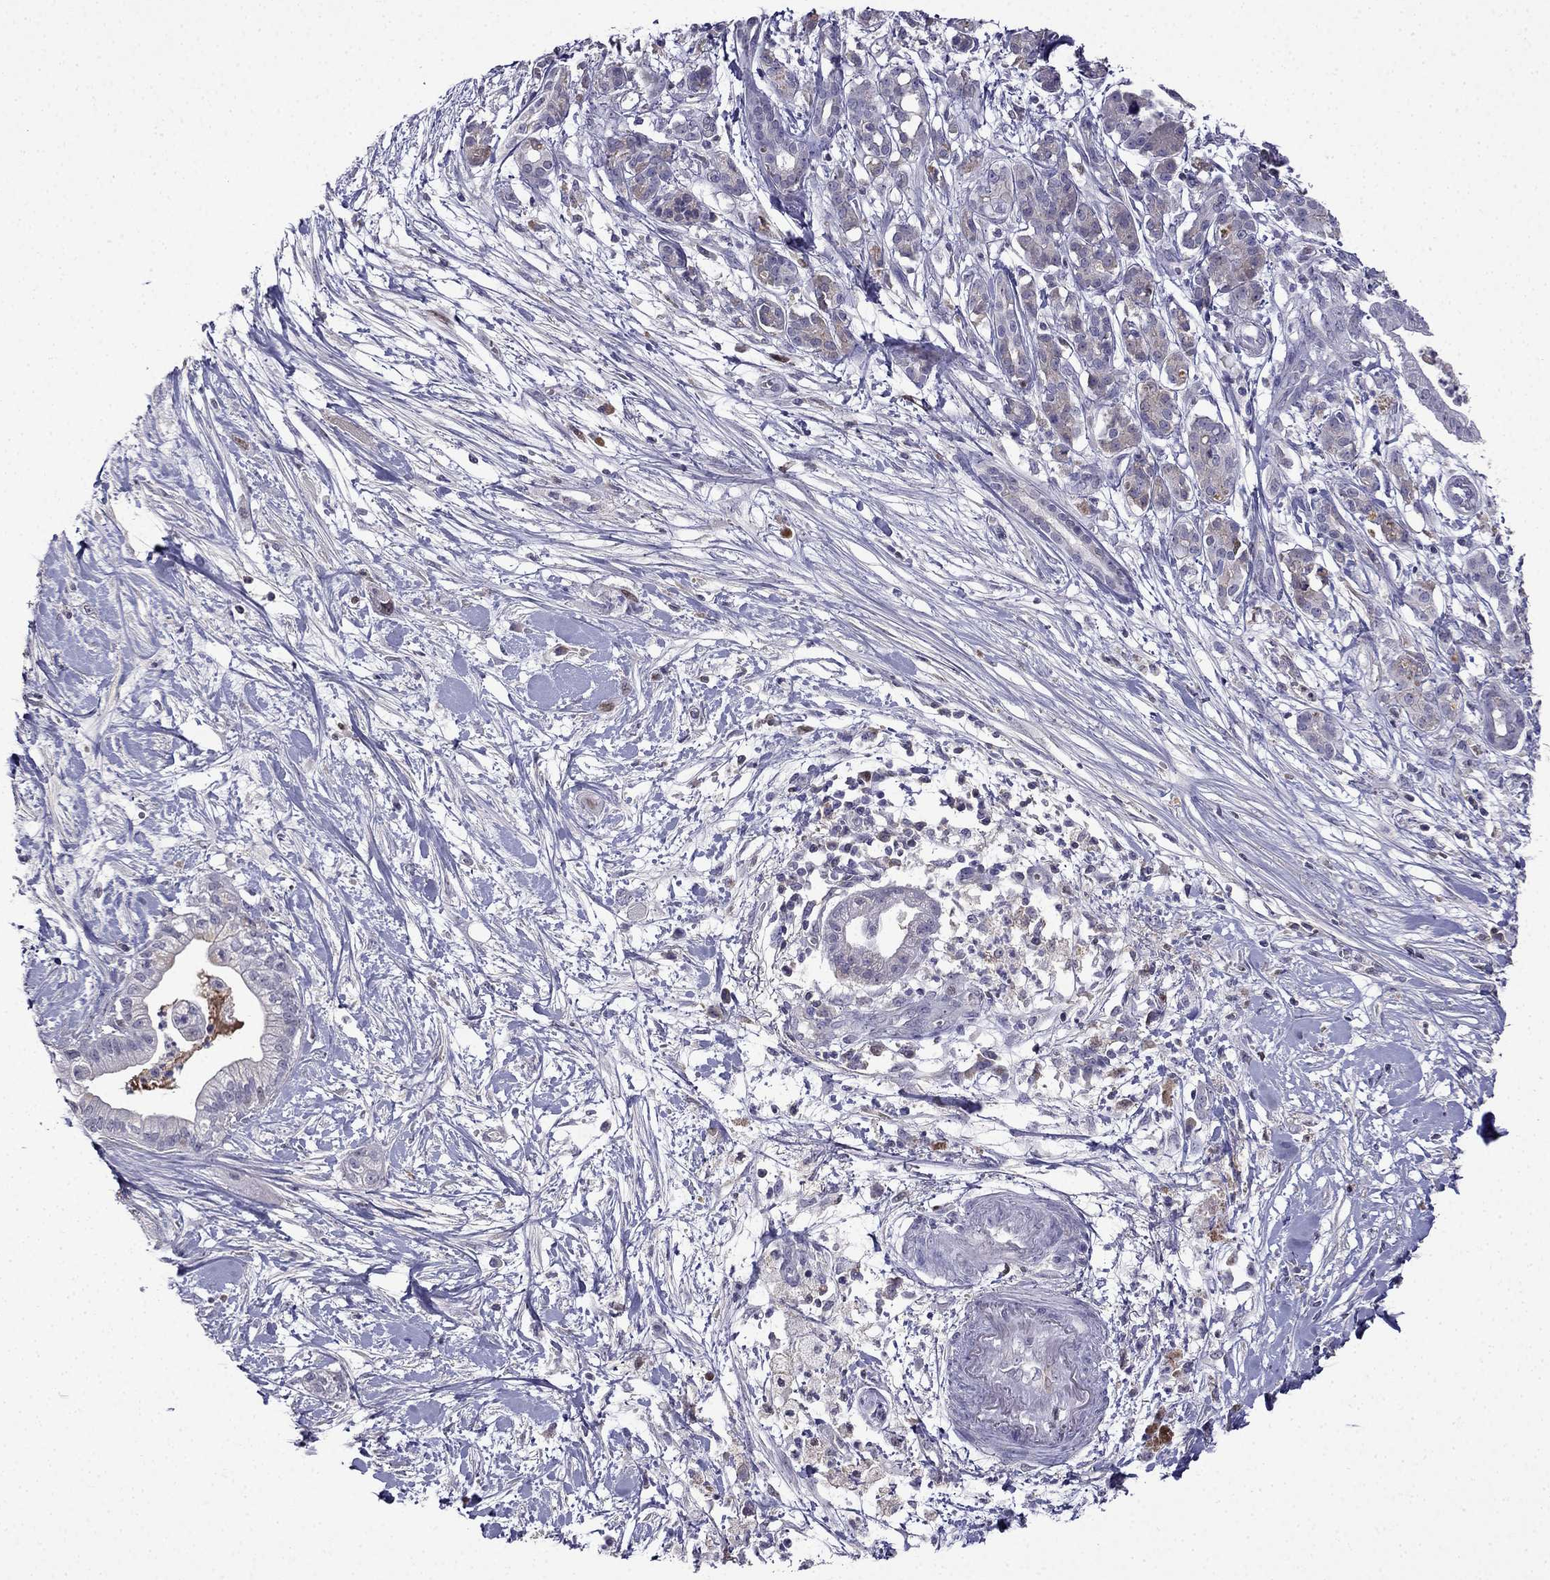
{"staining": {"intensity": "moderate", "quantity": "<25%", "location": "nuclear"}, "tissue": "pancreatic cancer", "cell_type": "Tumor cells", "image_type": "cancer", "snomed": [{"axis": "morphology", "description": "Normal tissue, NOS"}, {"axis": "morphology", "description": "Adenocarcinoma, NOS"}, {"axis": "topography", "description": "Lymph node"}, {"axis": "topography", "description": "Pancreas"}], "caption": "Immunohistochemistry (DAB) staining of pancreatic adenocarcinoma exhibits moderate nuclear protein staining in approximately <25% of tumor cells.", "gene": "UHRF1", "patient": {"sex": "female", "age": 58}}